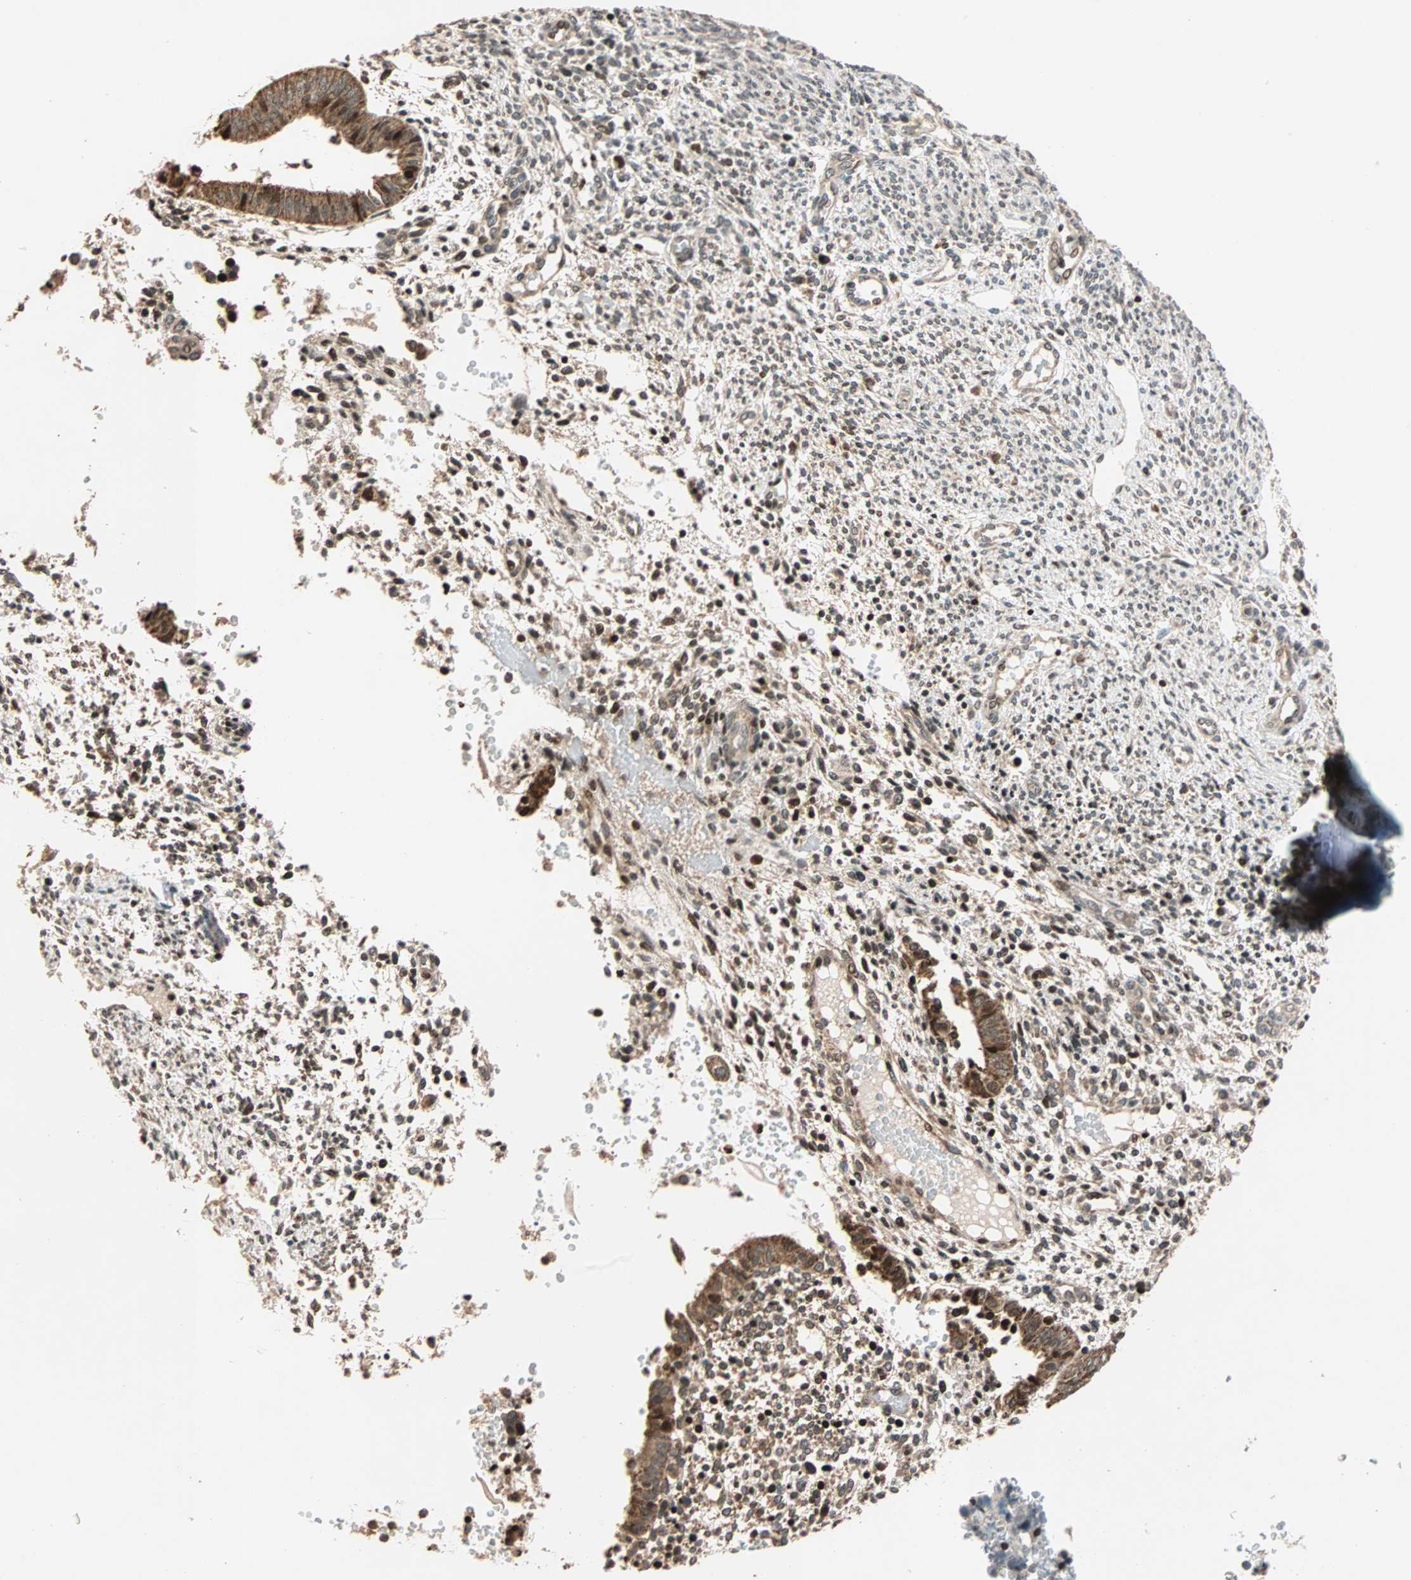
{"staining": {"intensity": "strong", "quantity": "25%-75%", "location": "cytoplasmic/membranous,nuclear"}, "tissue": "endometrium", "cell_type": "Cells in endometrial stroma", "image_type": "normal", "snomed": [{"axis": "morphology", "description": "Normal tissue, NOS"}, {"axis": "topography", "description": "Endometrium"}], "caption": "This photomicrograph demonstrates immunohistochemistry (IHC) staining of unremarkable endometrium, with high strong cytoplasmic/membranous,nuclear expression in approximately 25%-75% of cells in endometrial stroma.", "gene": "HECW1", "patient": {"sex": "female", "age": 35}}